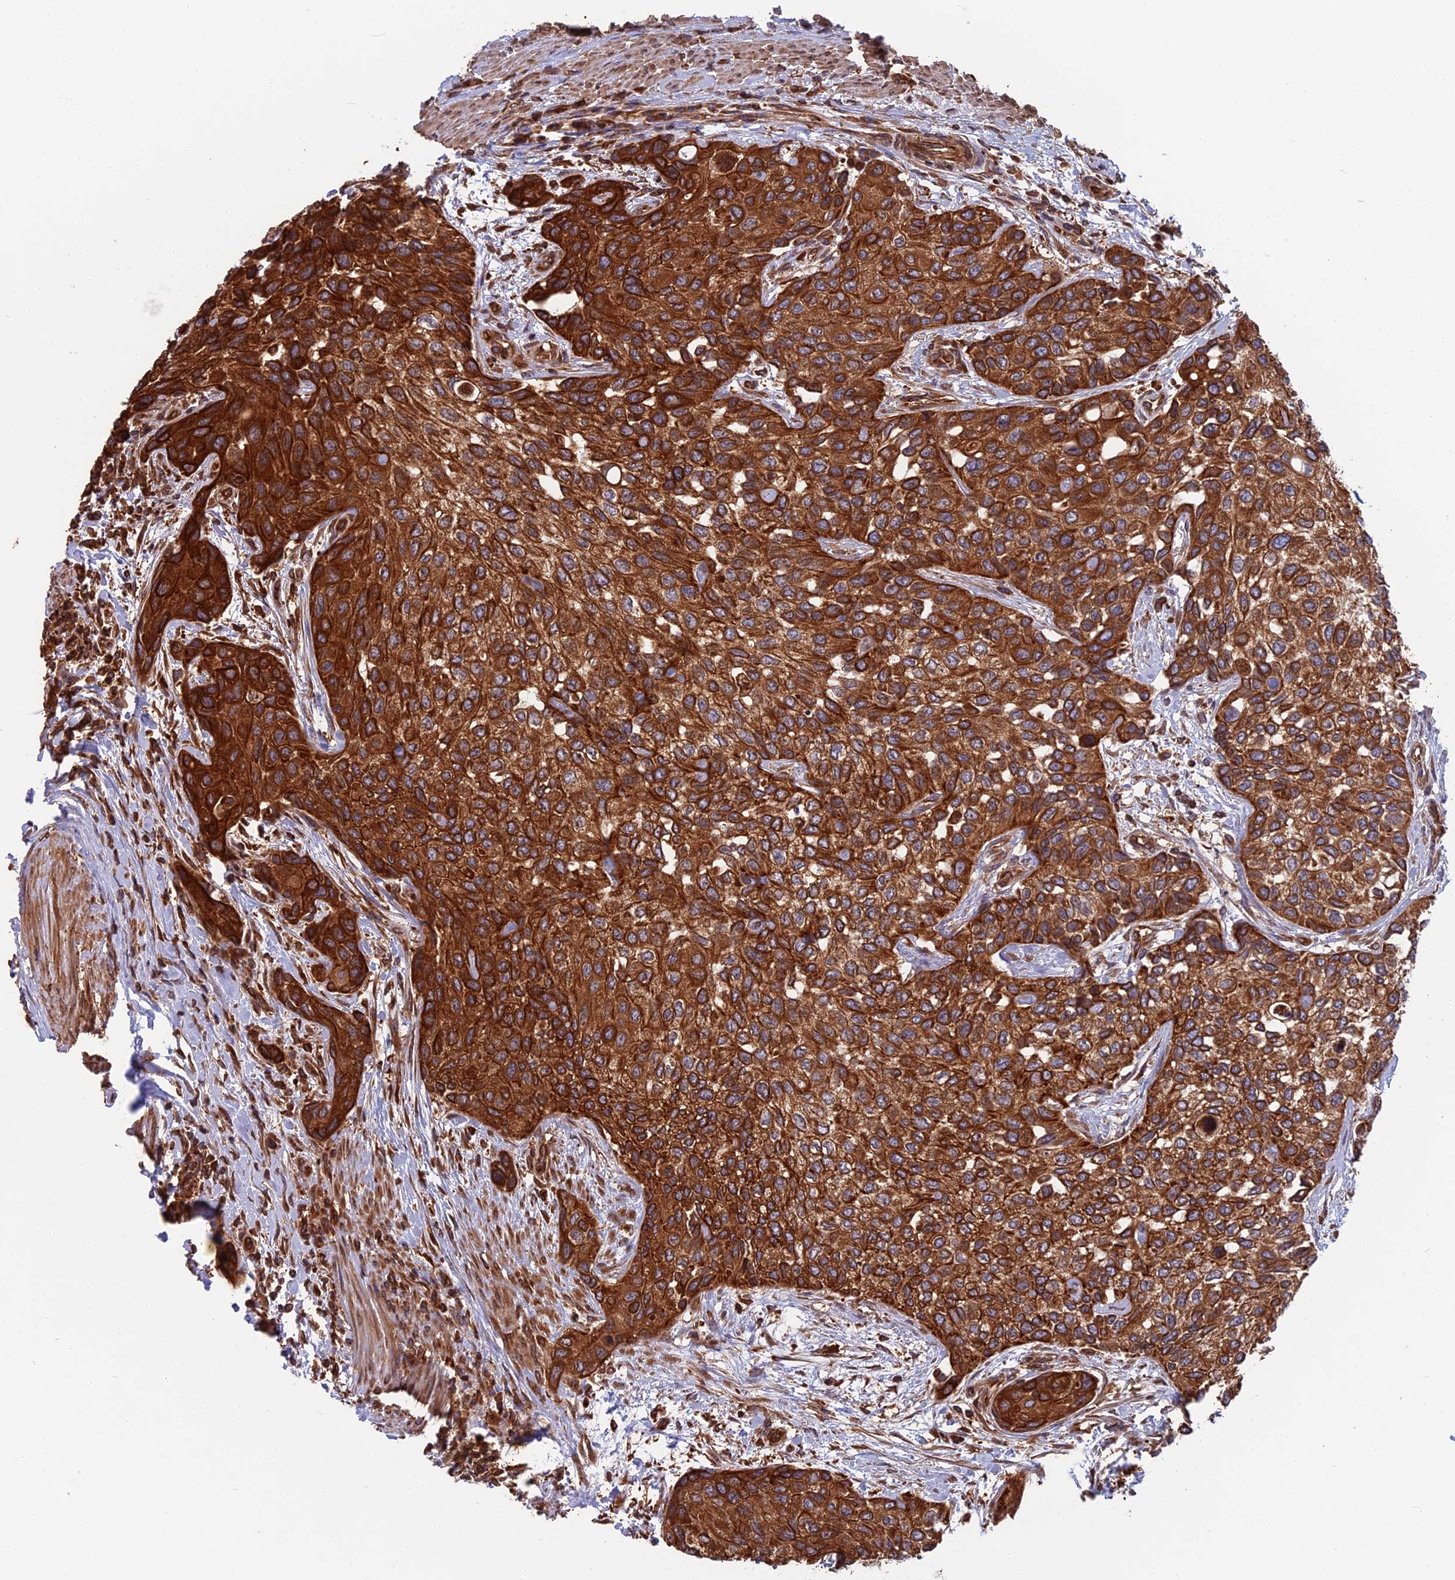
{"staining": {"intensity": "strong", "quantity": ">75%", "location": "cytoplasmic/membranous"}, "tissue": "urothelial cancer", "cell_type": "Tumor cells", "image_type": "cancer", "snomed": [{"axis": "morphology", "description": "Normal tissue, NOS"}, {"axis": "morphology", "description": "Urothelial carcinoma, High grade"}, {"axis": "topography", "description": "Vascular tissue"}, {"axis": "topography", "description": "Urinary bladder"}], "caption": "The histopathology image exhibits immunohistochemical staining of urothelial cancer. There is strong cytoplasmic/membranous staining is appreciated in approximately >75% of tumor cells.", "gene": "WDR1", "patient": {"sex": "female", "age": 56}}